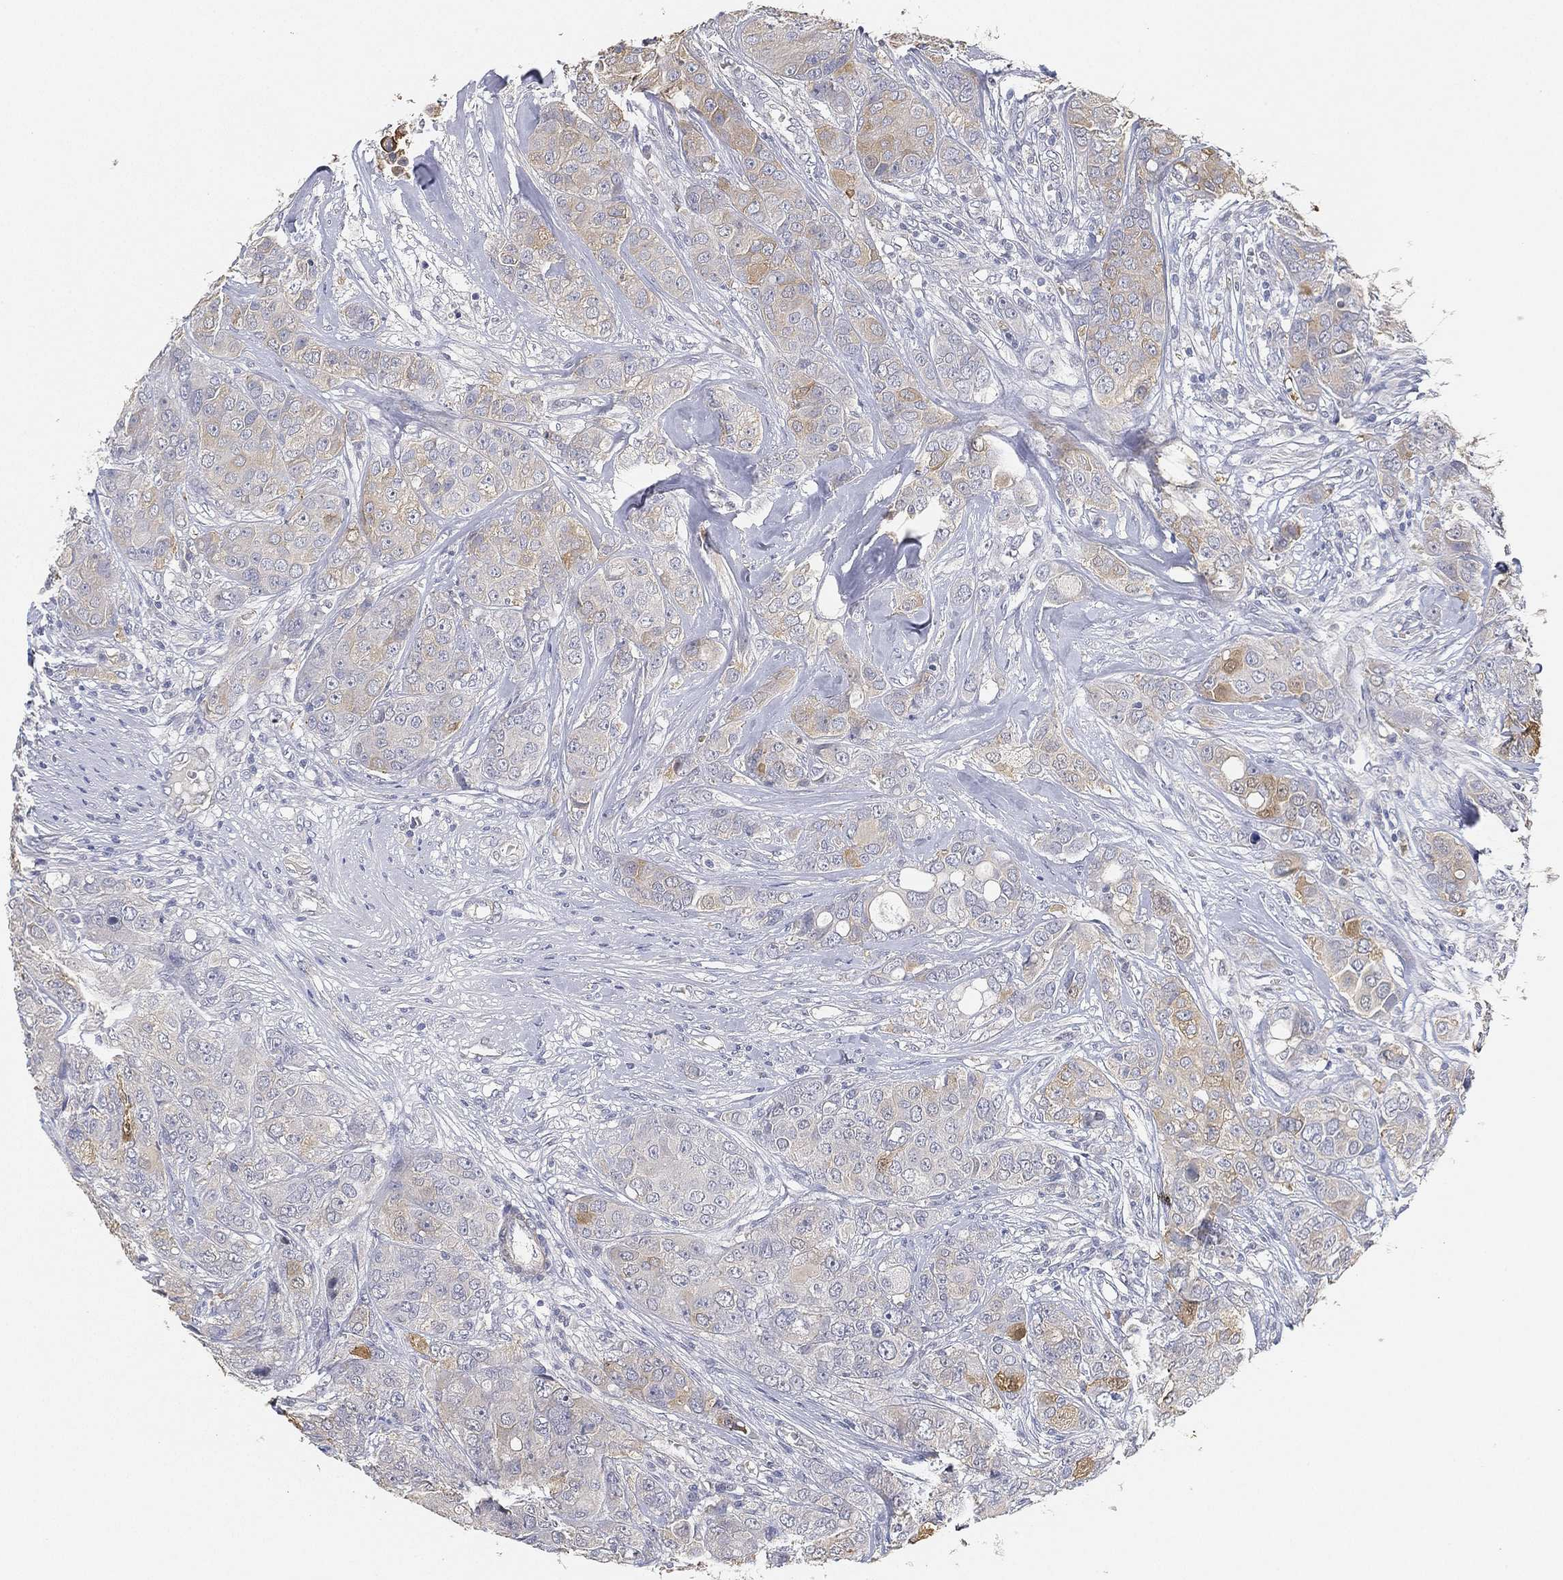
{"staining": {"intensity": "moderate", "quantity": "<25%", "location": "cytoplasmic/membranous"}, "tissue": "breast cancer", "cell_type": "Tumor cells", "image_type": "cancer", "snomed": [{"axis": "morphology", "description": "Duct carcinoma"}, {"axis": "topography", "description": "Breast"}], "caption": "The micrograph reveals immunohistochemical staining of invasive ductal carcinoma (breast). There is moderate cytoplasmic/membranous staining is present in about <25% of tumor cells.", "gene": "GPR61", "patient": {"sex": "female", "age": 43}}